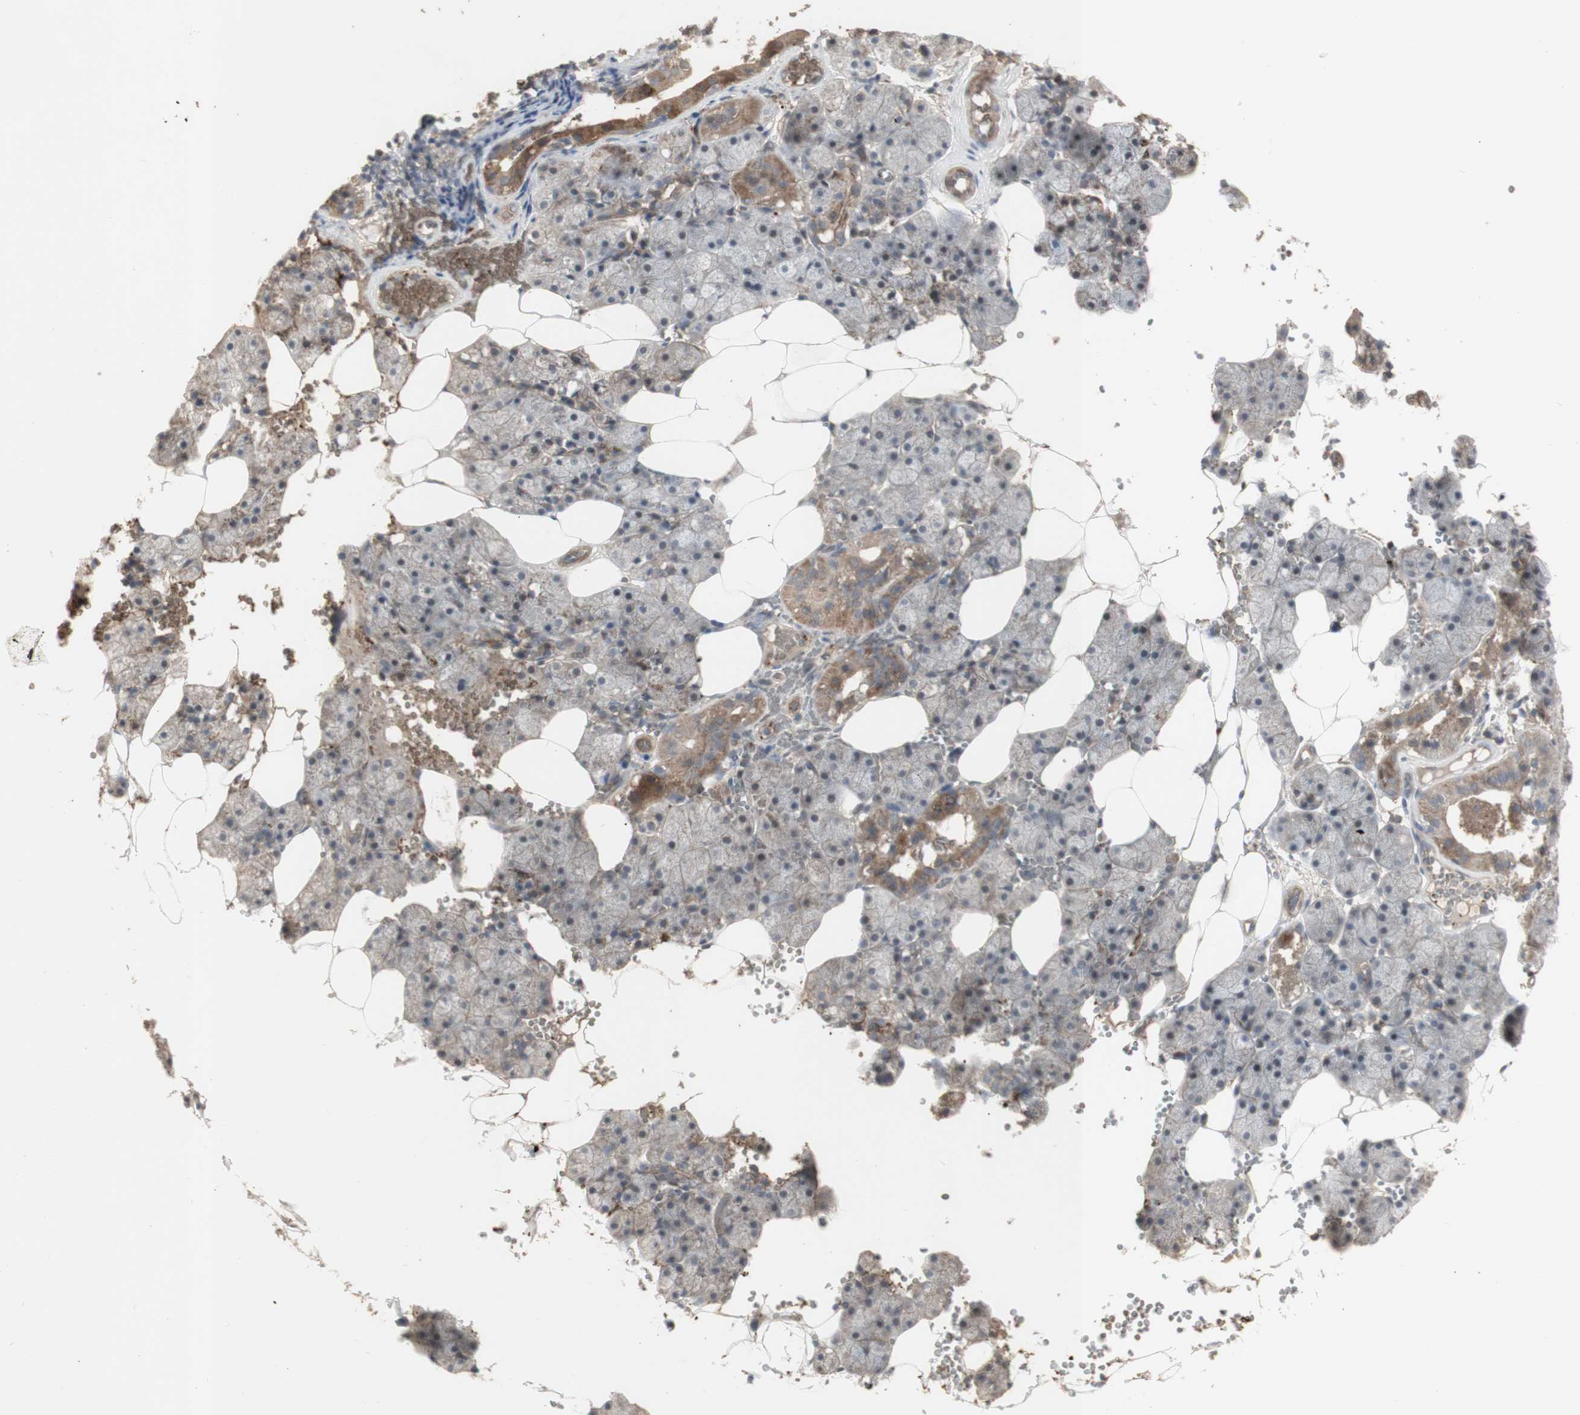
{"staining": {"intensity": "moderate", "quantity": "25%-75%", "location": "cytoplasmic/membranous"}, "tissue": "salivary gland", "cell_type": "Glandular cells", "image_type": "normal", "snomed": [{"axis": "morphology", "description": "Normal tissue, NOS"}, {"axis": "topography", "description": "Salivary gland"}], "caption": "Protein expression analysis of normal salivary gland exhibits moderate cytoplasmic/membranous positivity in about 25%-75% of glandular cells.", "gene": "ALOX12", "patient": {"sex": "male", "age": 62}}